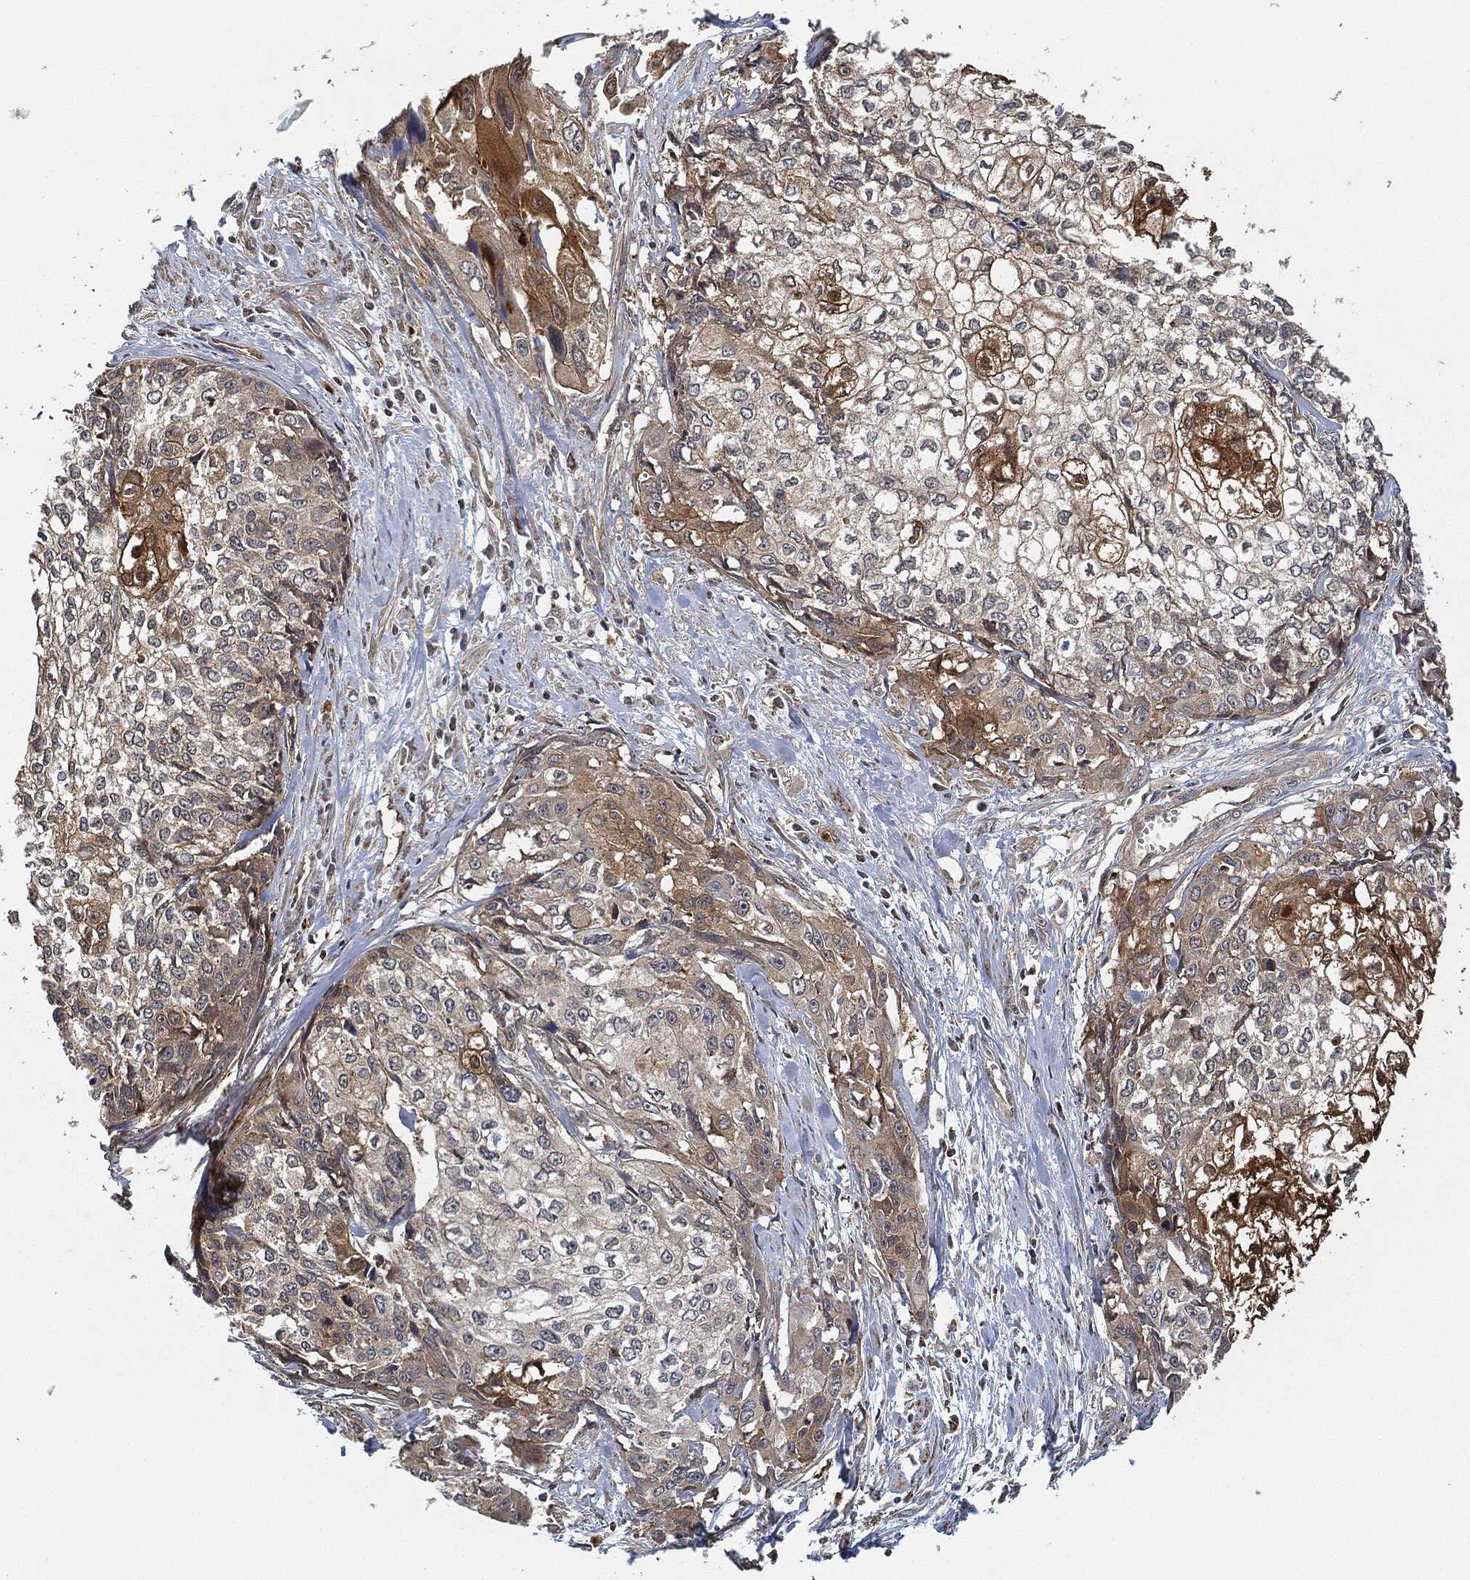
{"staining": {"intensity": "moderate", "quantity": "<25%", "location": "cytoplasmic/membranous"}, "tissue": "cervical cancer", "cell_type": "Tumor cells", "image_type": "cancer", "snomed": [{"axis": "morphology", "description": "Squamous cell carcinoma, NOS"}, {"axis": "topography", "description": "Cervix"}], "caption": "Tumor cells display low levels of moderate cytoplasmic/membranous expression in approximately <25% of cells in cervical squamous cell carcinoma.", "gene": "MAP3K3", "patient": {"sex": "female", "age": 58}}